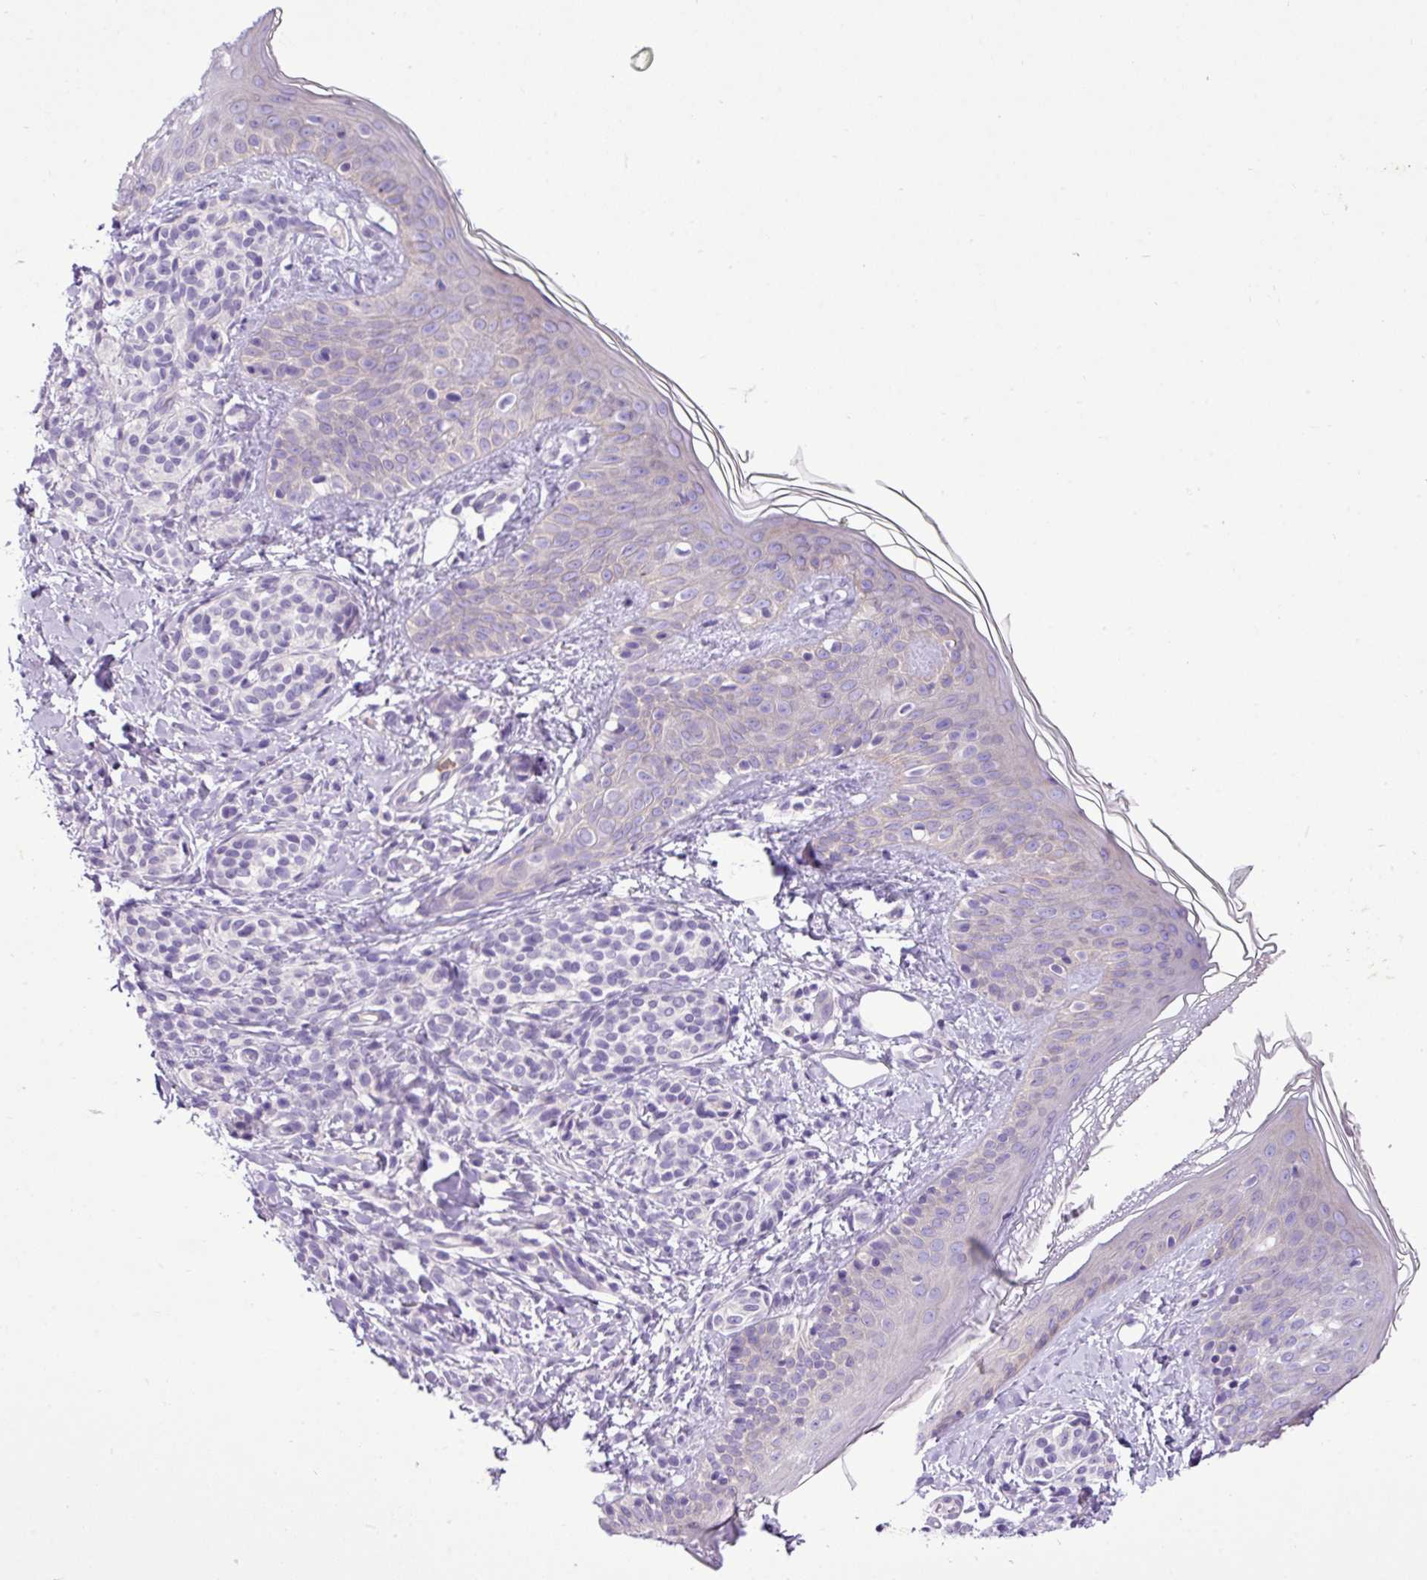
{"staining": {"intensity": "negative", "quantity": "none", "location": "none"}, "tissue": "skin", "cell_type": "Fibroblasts", "image_type": "normal", "snomed": [{"axis": "morphology", "description": "Normal tissue, NOS"}, {"axis": "topography", "description": "Skin"}], "caption": "High power microscopy photomicrograph of an immunohistochemistry photomicrograph of benign skin, revealing no significant staining in fibroblasts.", "gene": "ZSCAN5A", "patient": {"sex": "male", "age": 16}}